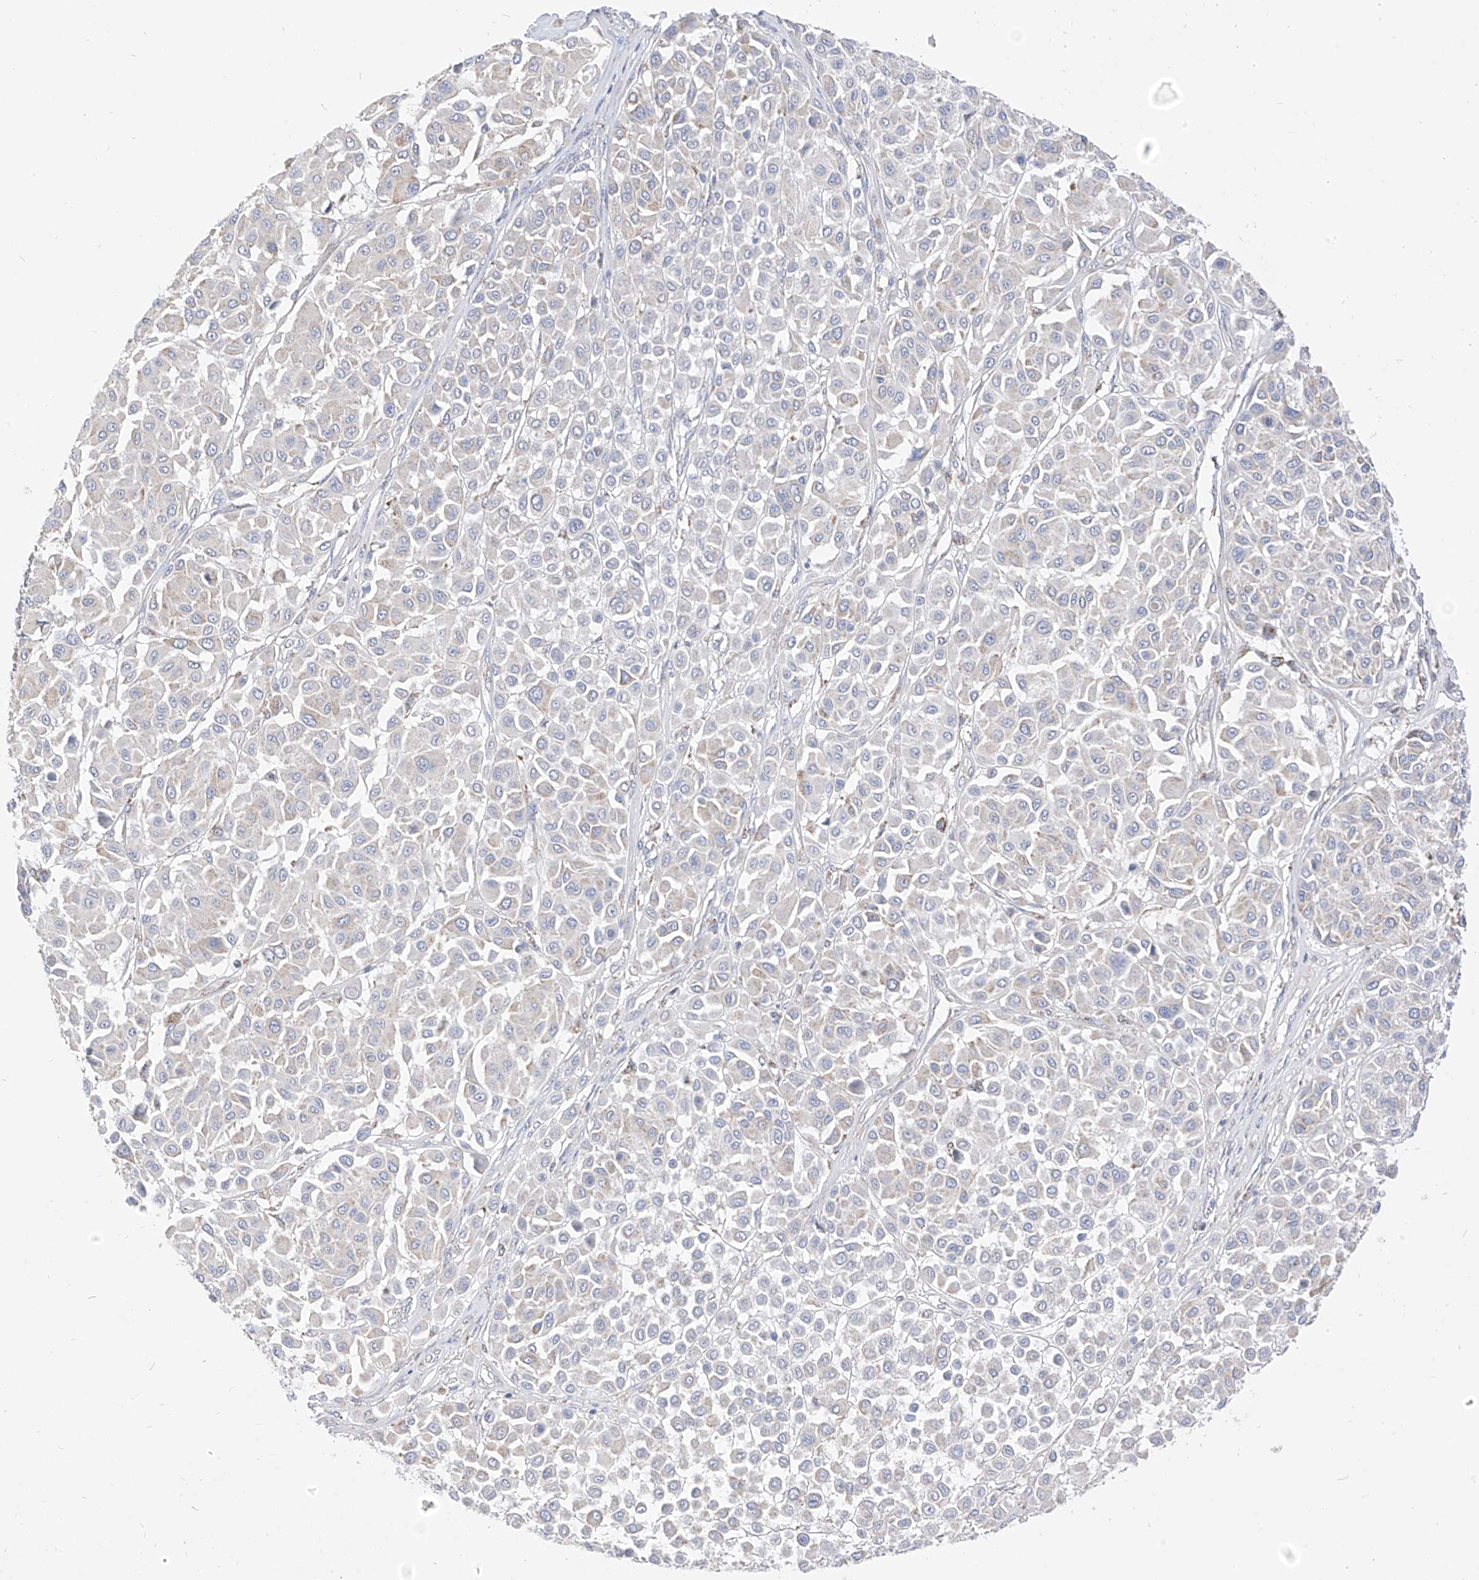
{"staining": {"intensity": "negative", "quantity": "none", "location": "none"}, "tissue": "melanoma", "cell_type": "Tumor cells", "image_type": "cancer", "snomed": [{"axis": "morphology", "description": "Malignant melanoma, Metastatic site"}, {"axis": "topography", "description": "Soft tissue"}], "caption": "Immunohistochemical staining of malignant melanoma (metastatic site) shows no significant expression in tumor cells.", "gene": "RASA2", "patient": {"sex": "male", "age": 41}}